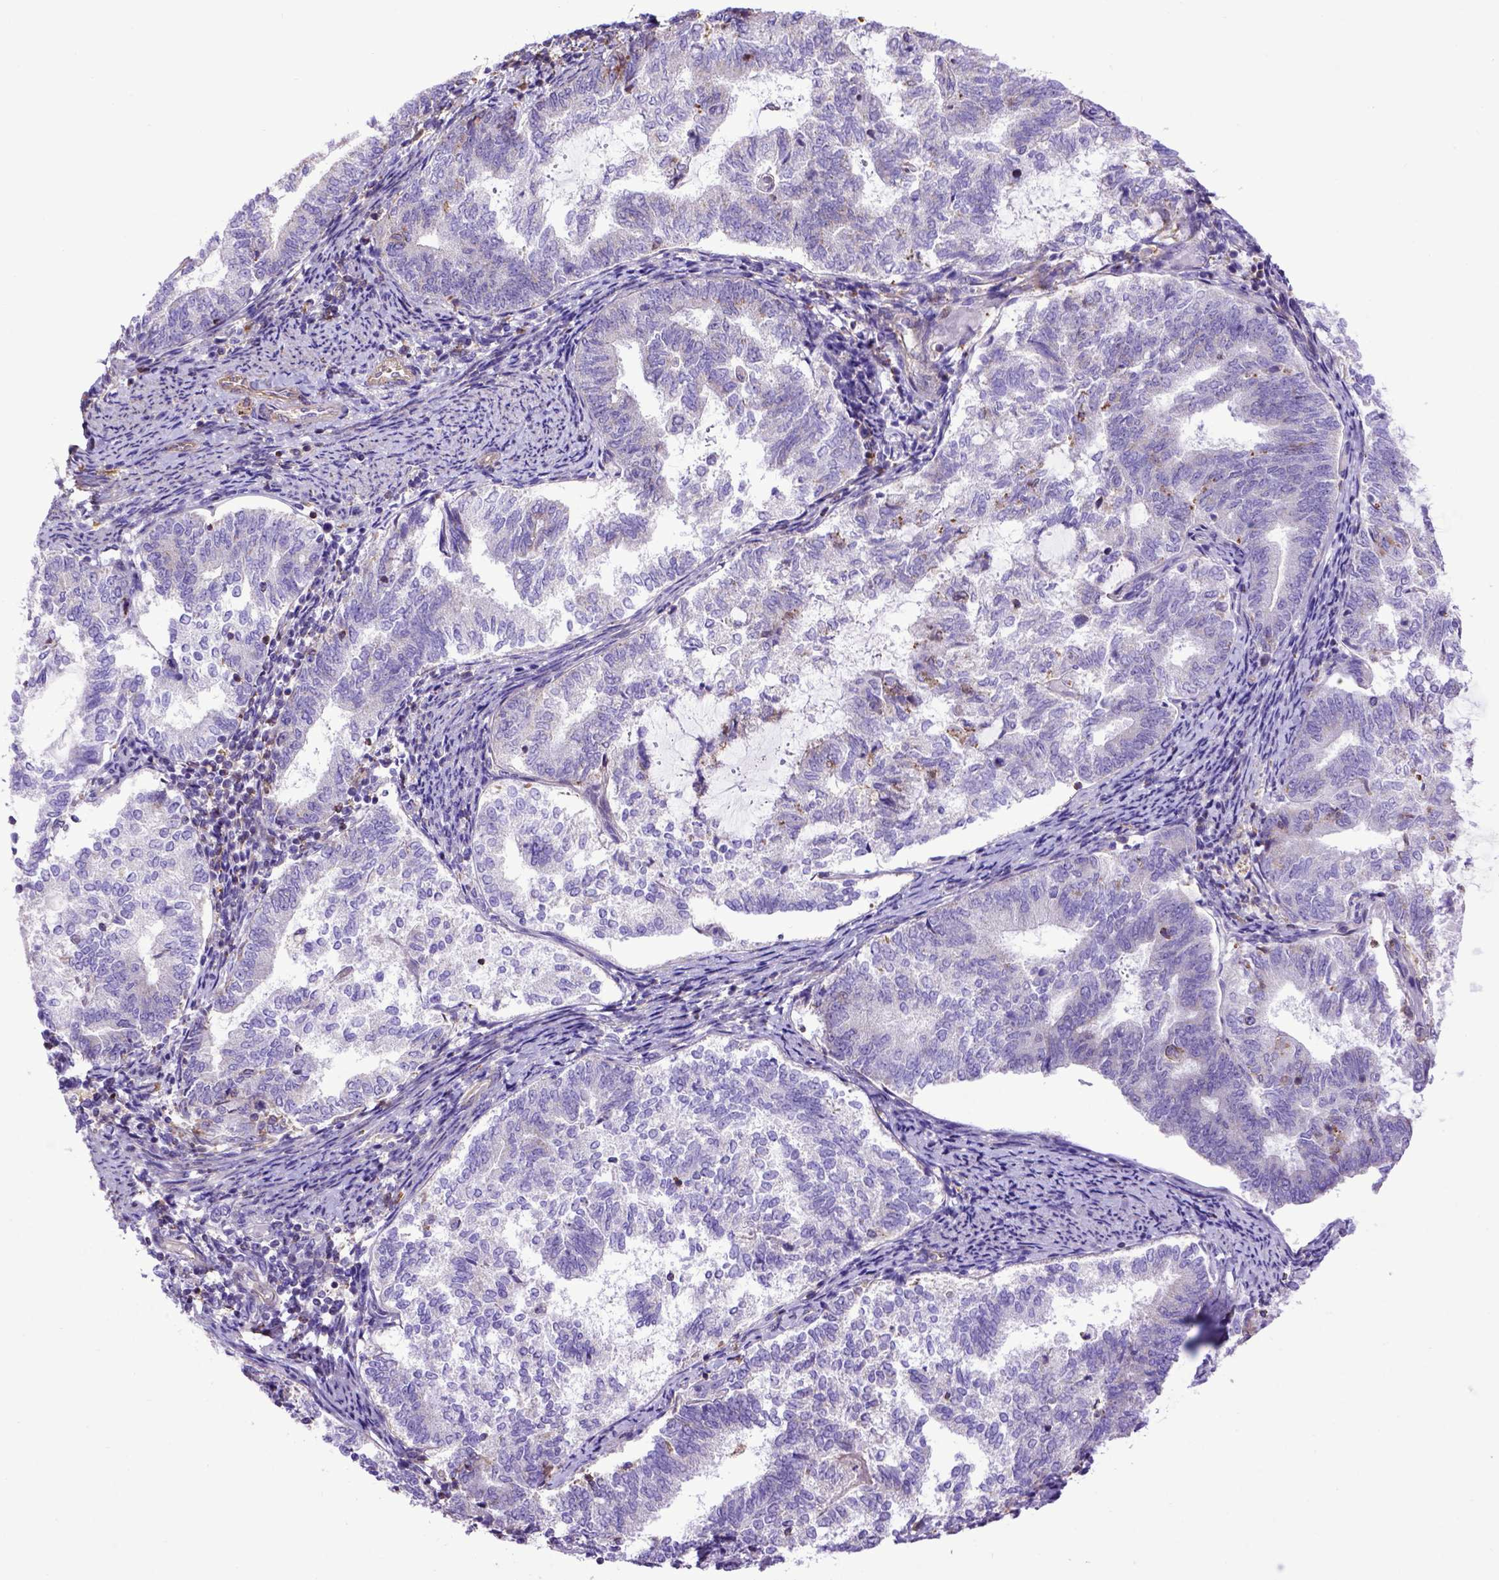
{"staining": {"intensity": "negative", "quantity": "none", "location": "none"}, "tissue": "endometrial cancer", "cell_type": "Tumor cells", "image_type": "cancer", "snomed": [{"axis": "morphology", "description": "Adenocarcinoma, NOS"}, {"axis": "topography", "description": "Endometrium"}], "caption": "Adenocarcinoma (endometrial) was stained to show a protein in brown. There is no significant staining in tumor cells.", "gene": "ASAH2", "patient": {"sex": "female", "age": 65}}